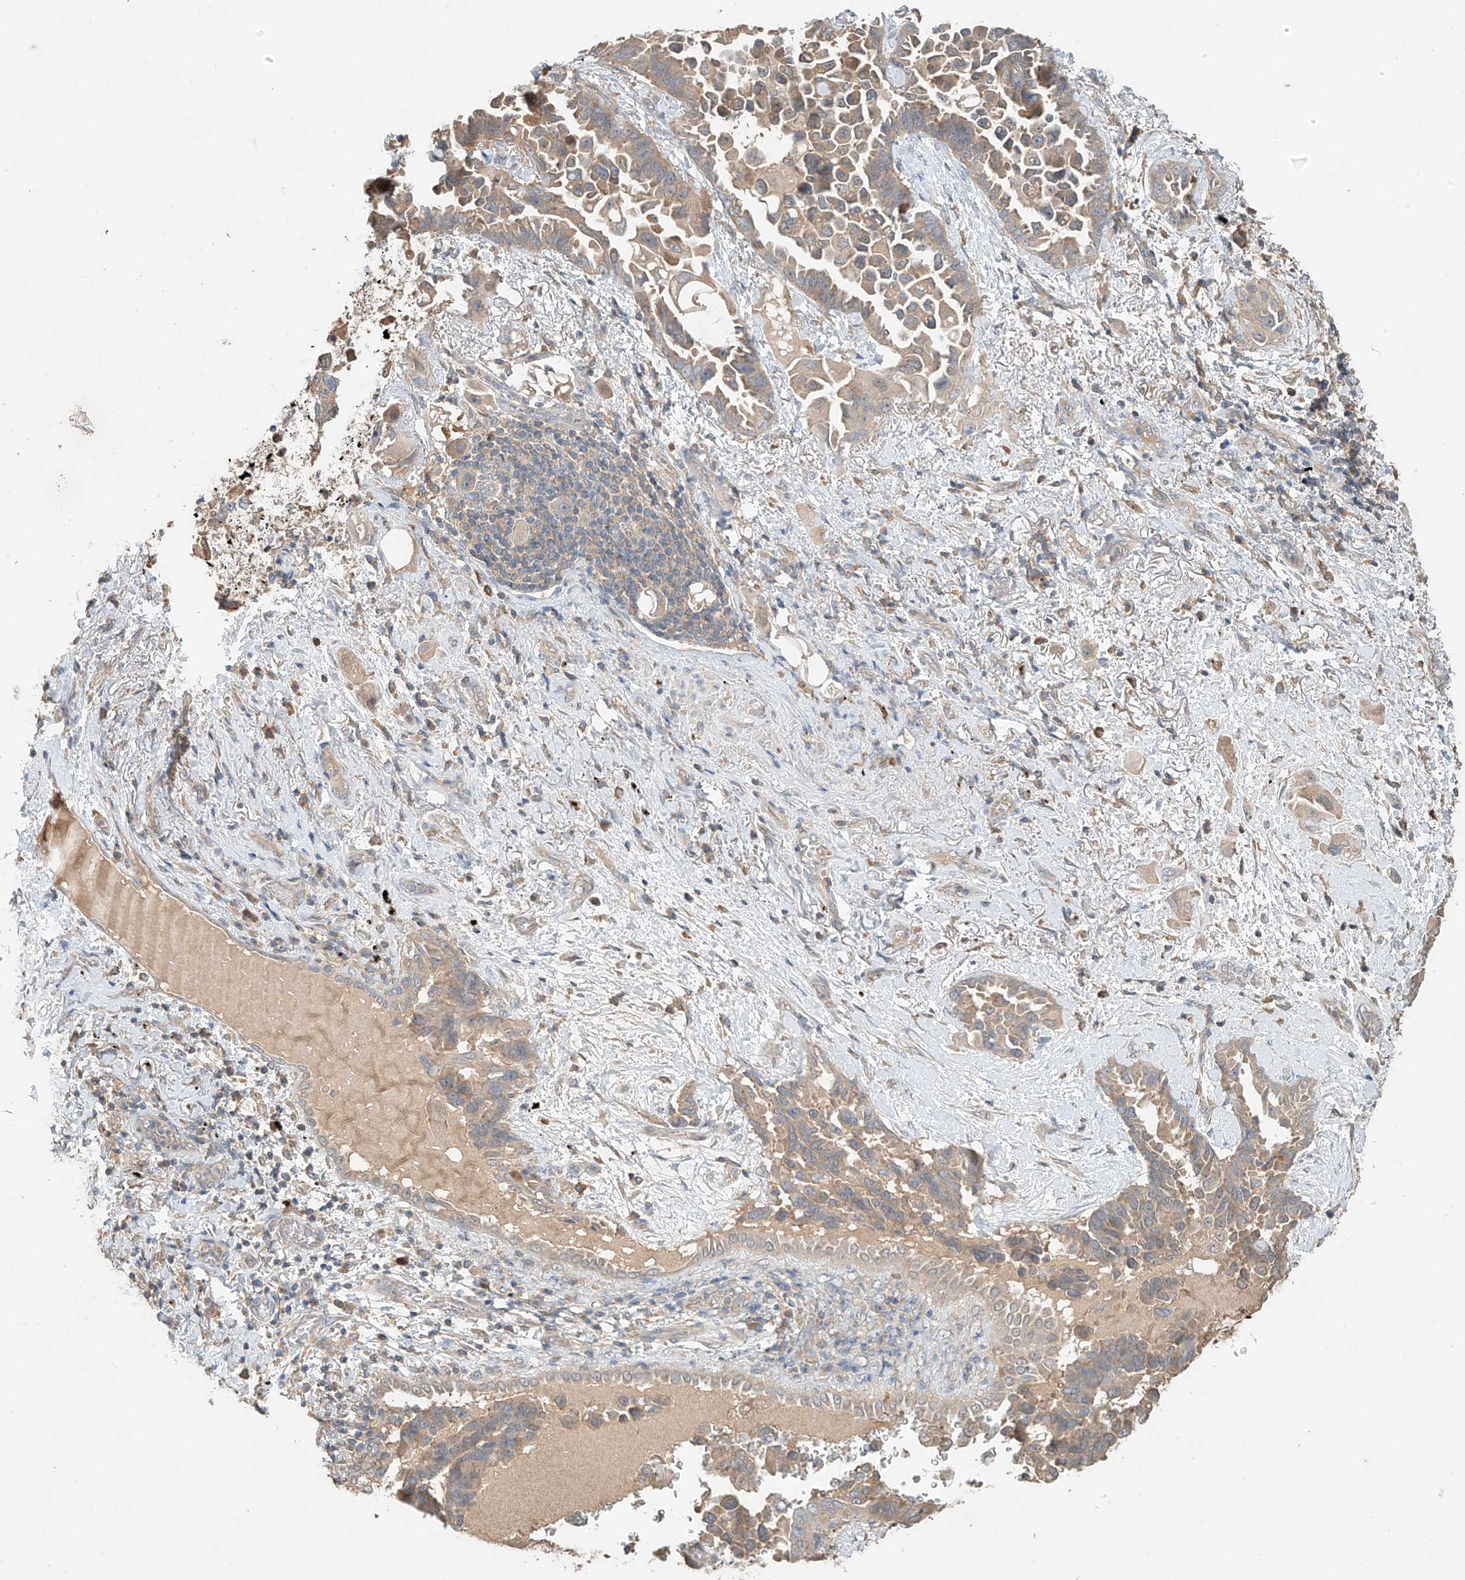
{"staining": {"intensity": "weak", "quantity": ">75%", "location": "cytoplasmic/membranous"}, "tissue": "lung cancer", "cell_type": "Tumor cells", "image_type": "cancer", "snomed": [{"axis": "morphology", "description": "Adenocarcinoma, NOS"}, {"axis": "topography", "description": "Lung"}], "caption": "Protein staining of lung adenocarcinoma tissue displays weak cytoplasmic/membranous positivity in about >75% of tumor cells. Nuclei are stained in blue.", "gene": "GNB1L", "patient": {"sex": "female", "age": 67}}